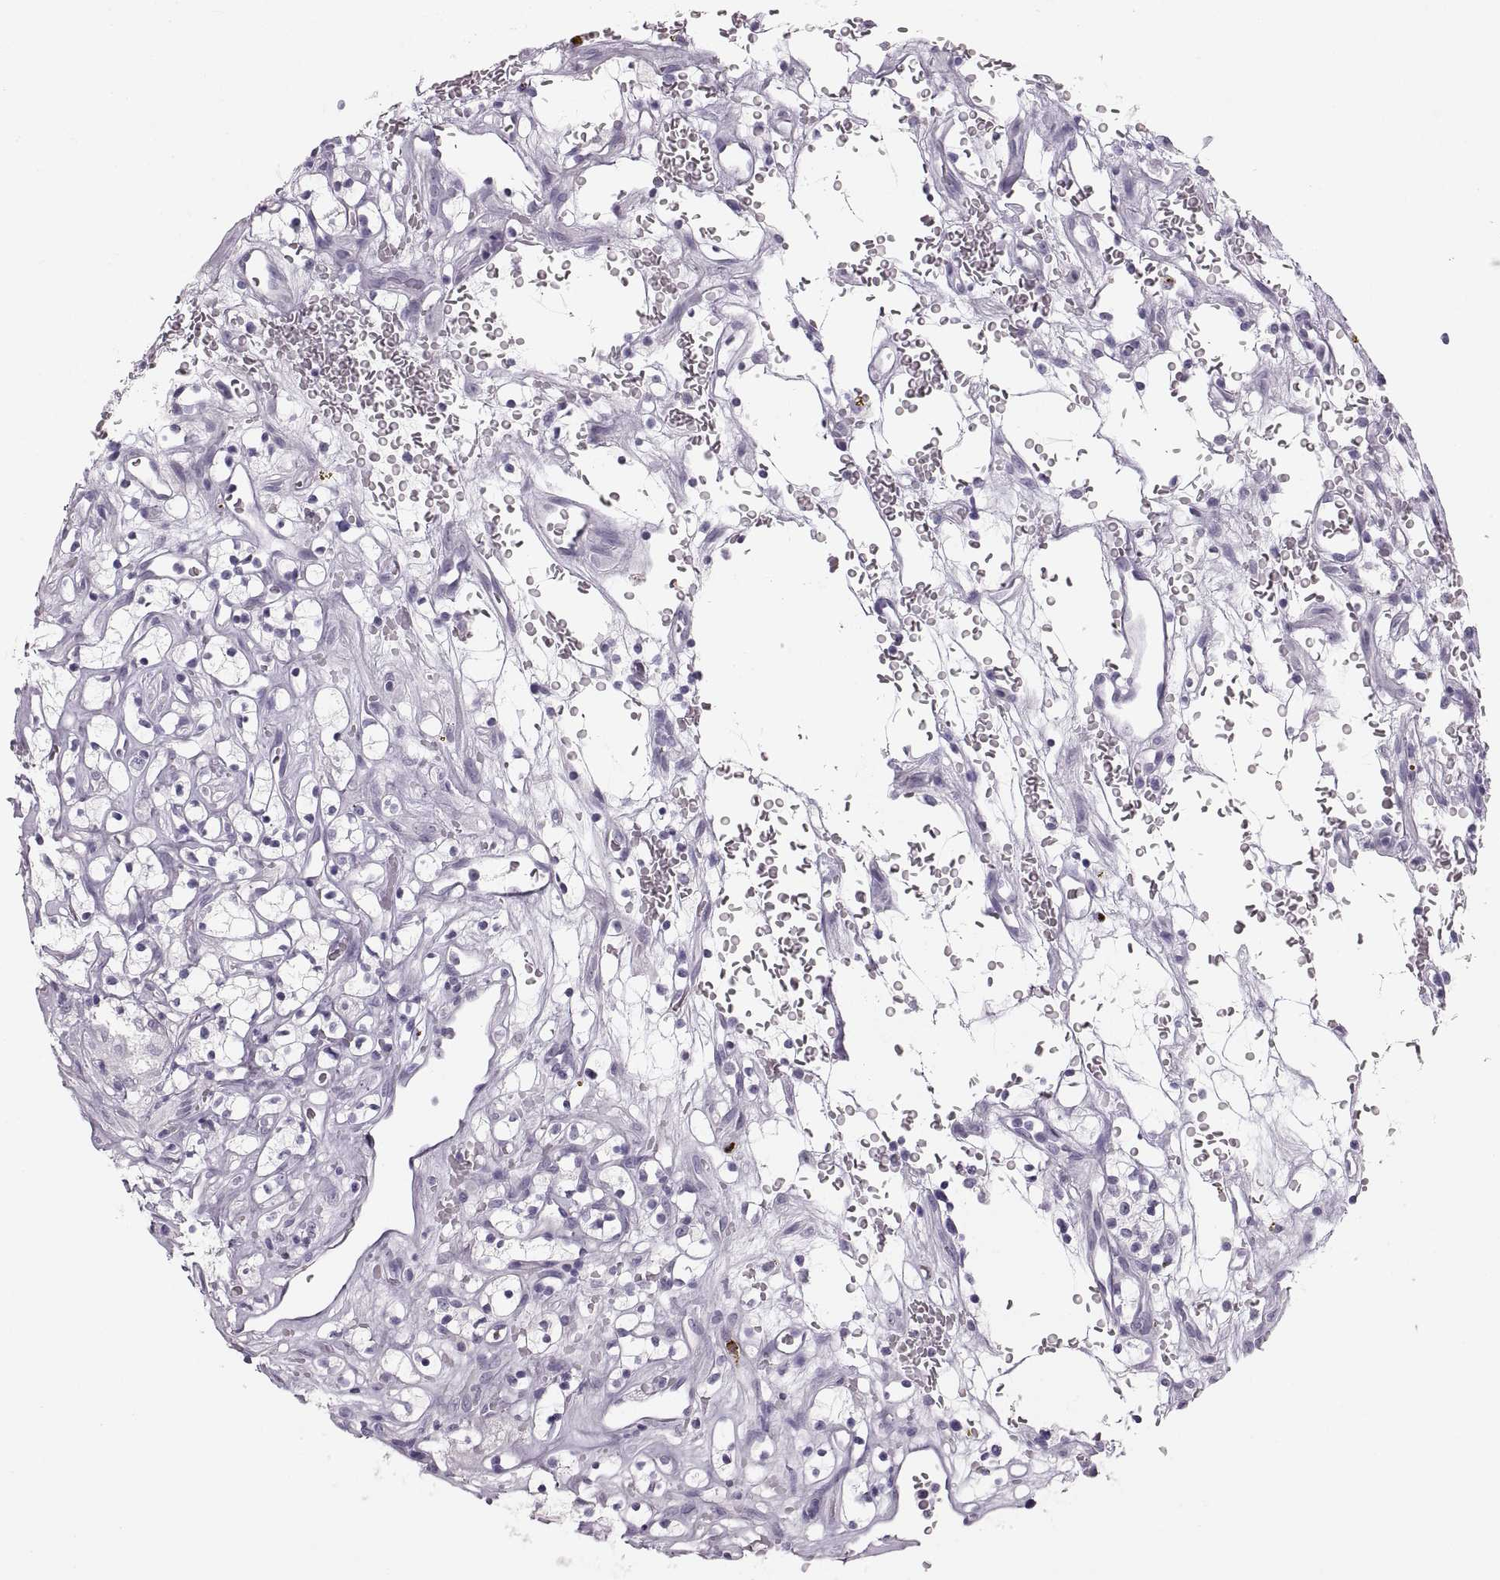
{"staining": {"intensity": "negative", "quantity": "none", "location": "none"}, "tissue": "renal cancer", "cell_type": "Tumor cells", "image_type": "cancer", "snomed": [{"axis": "morphology", "description": "Adenocarcinoma, NOS"}, {"axis": "topography", "description": "Kidney"}], "caption": "Tumor cells are negative for protein expression in human adenocarcinoma (renal).", "gene": "MILR1", "patient": {"sex": "female", "age": 64}}